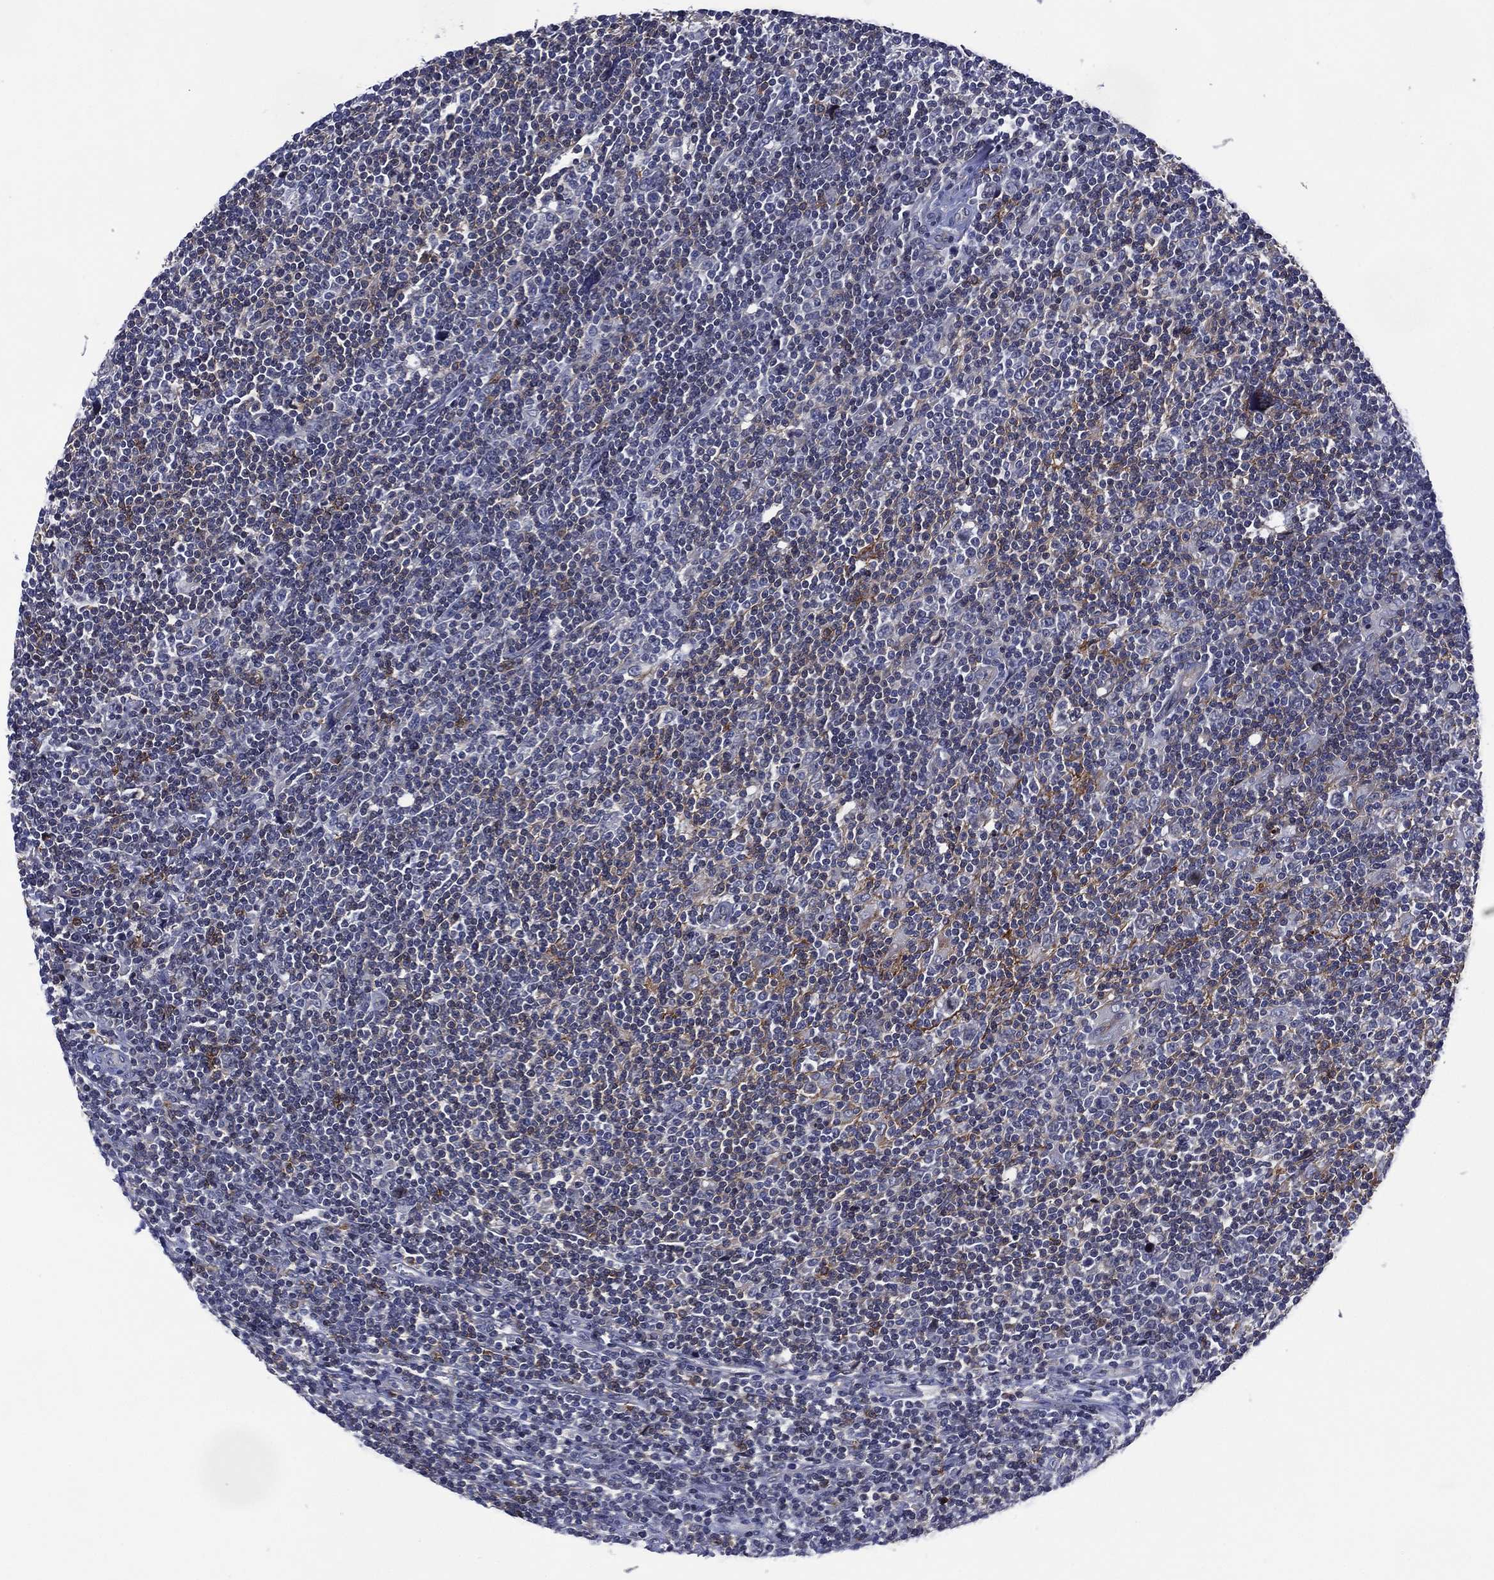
{"staining": {"intensity": "negative", "quantity": "none", "location": "none"}, "tissue": "lymphoma", "cell_type": "Tumor cells", "image_type": "cancer", "snomed": [{"axis": "morphology", "description": "Hodgkin's disease, NOS"}, {"axis": "topography", "description": "Lymph node"}], "caption": "Tumor cells show no significant positivity in Hodgkin's disease.", "gene": "USP26", "patient": {"sex": "male", "age": 40}}